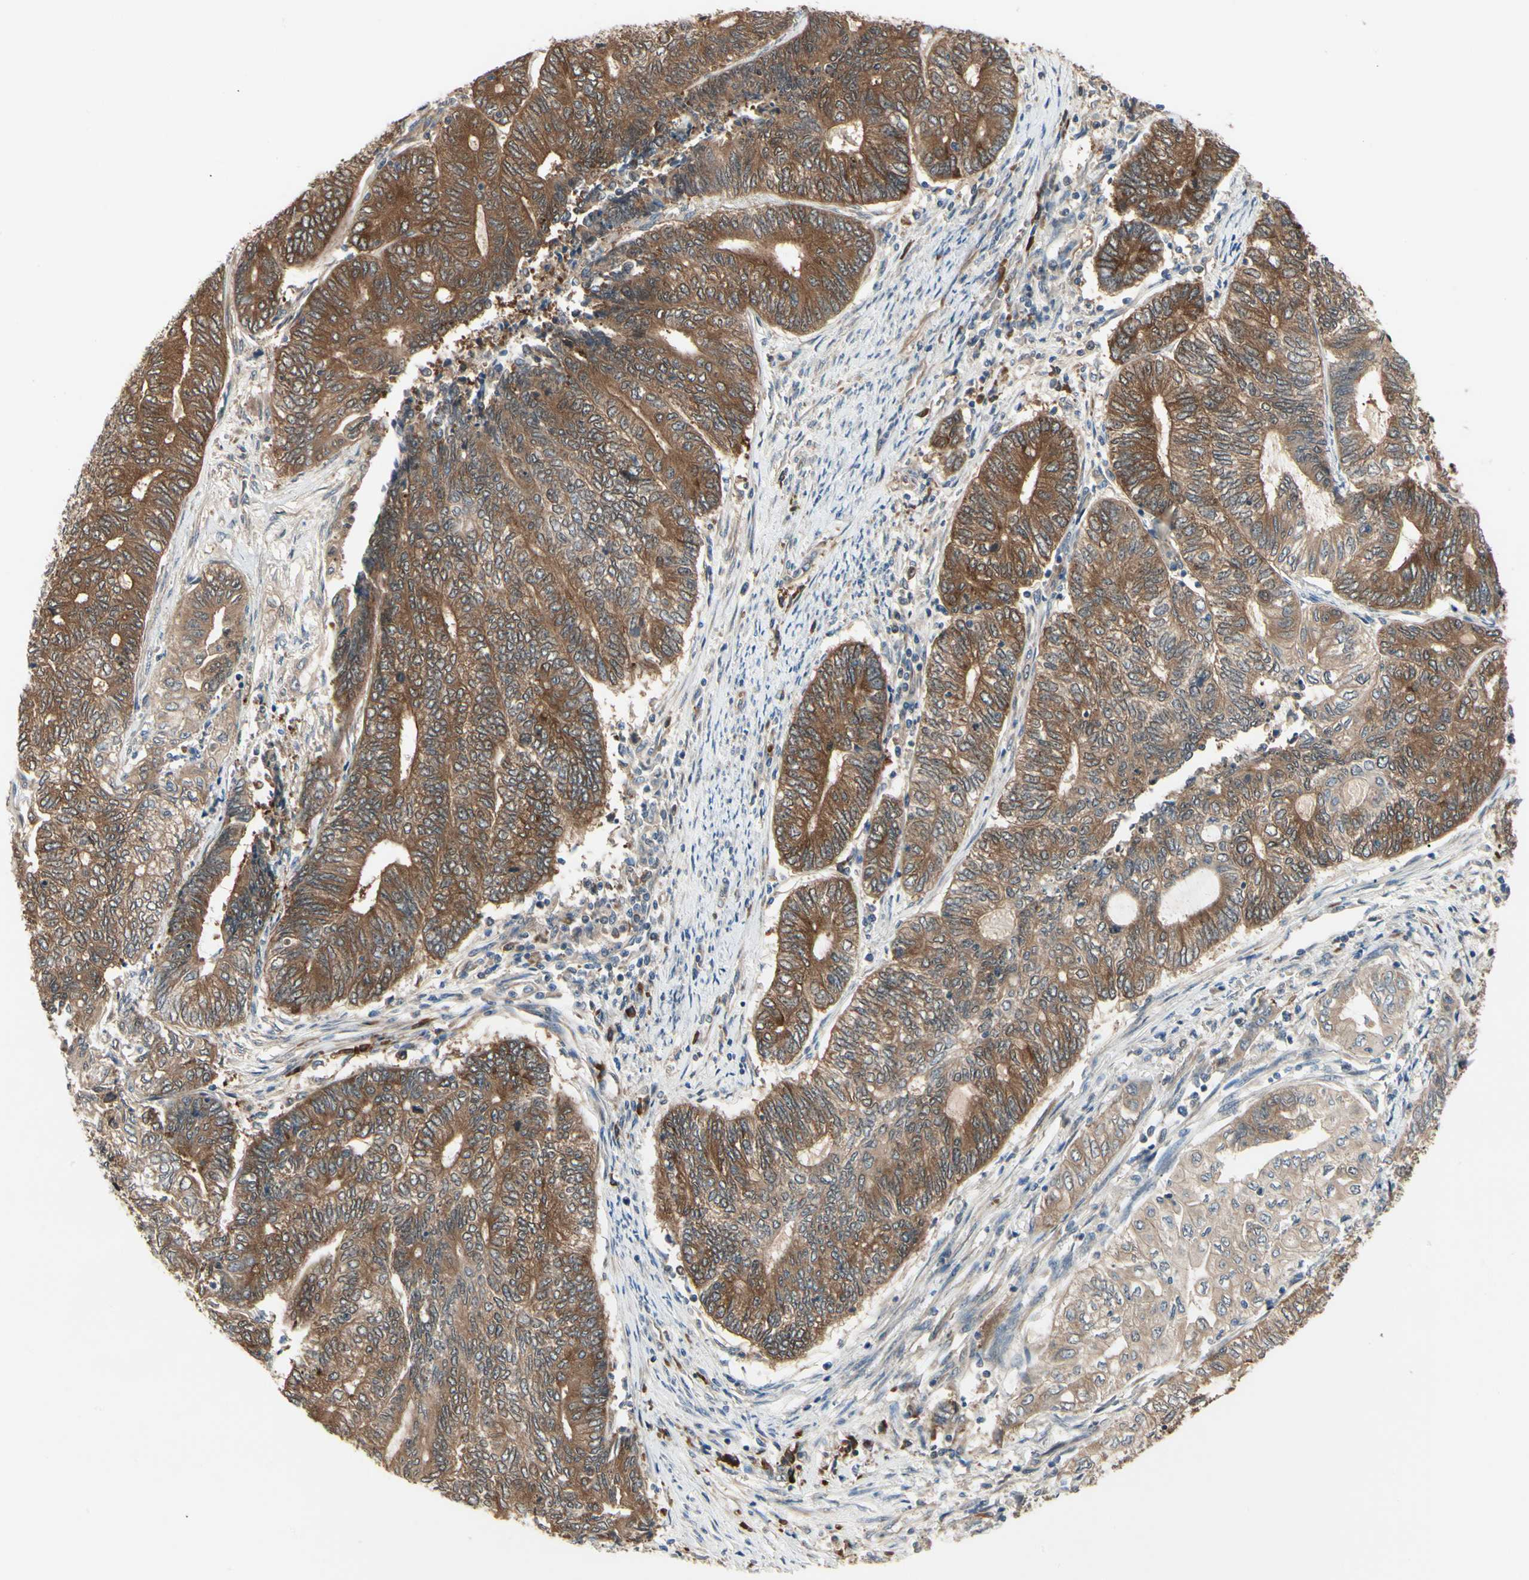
{"staining": {"intensity": "strong", "quantity": ">75%", "location": "cytoplasmic/membranous"}, "tissue": "endometrial cancer", "cell_type": "Tumor cells", "image_type": "cancer", "snomed": [{"axis": "morphology", "description": "Adenocarcinoma, NOS"}, {"axis": "topography", "description": "Uterus"}, {"axis": "topography", "description": "Endometrium"}], "caption": "This is an image of immunohistochemistry (IHC) staining of endometrial adenocarcinoma, which shows strong staining in the cytoplasmic/membranous of tumor cells.", "gene": "NME1-NME2", "patient": {"sex": "female", "age": 70}}